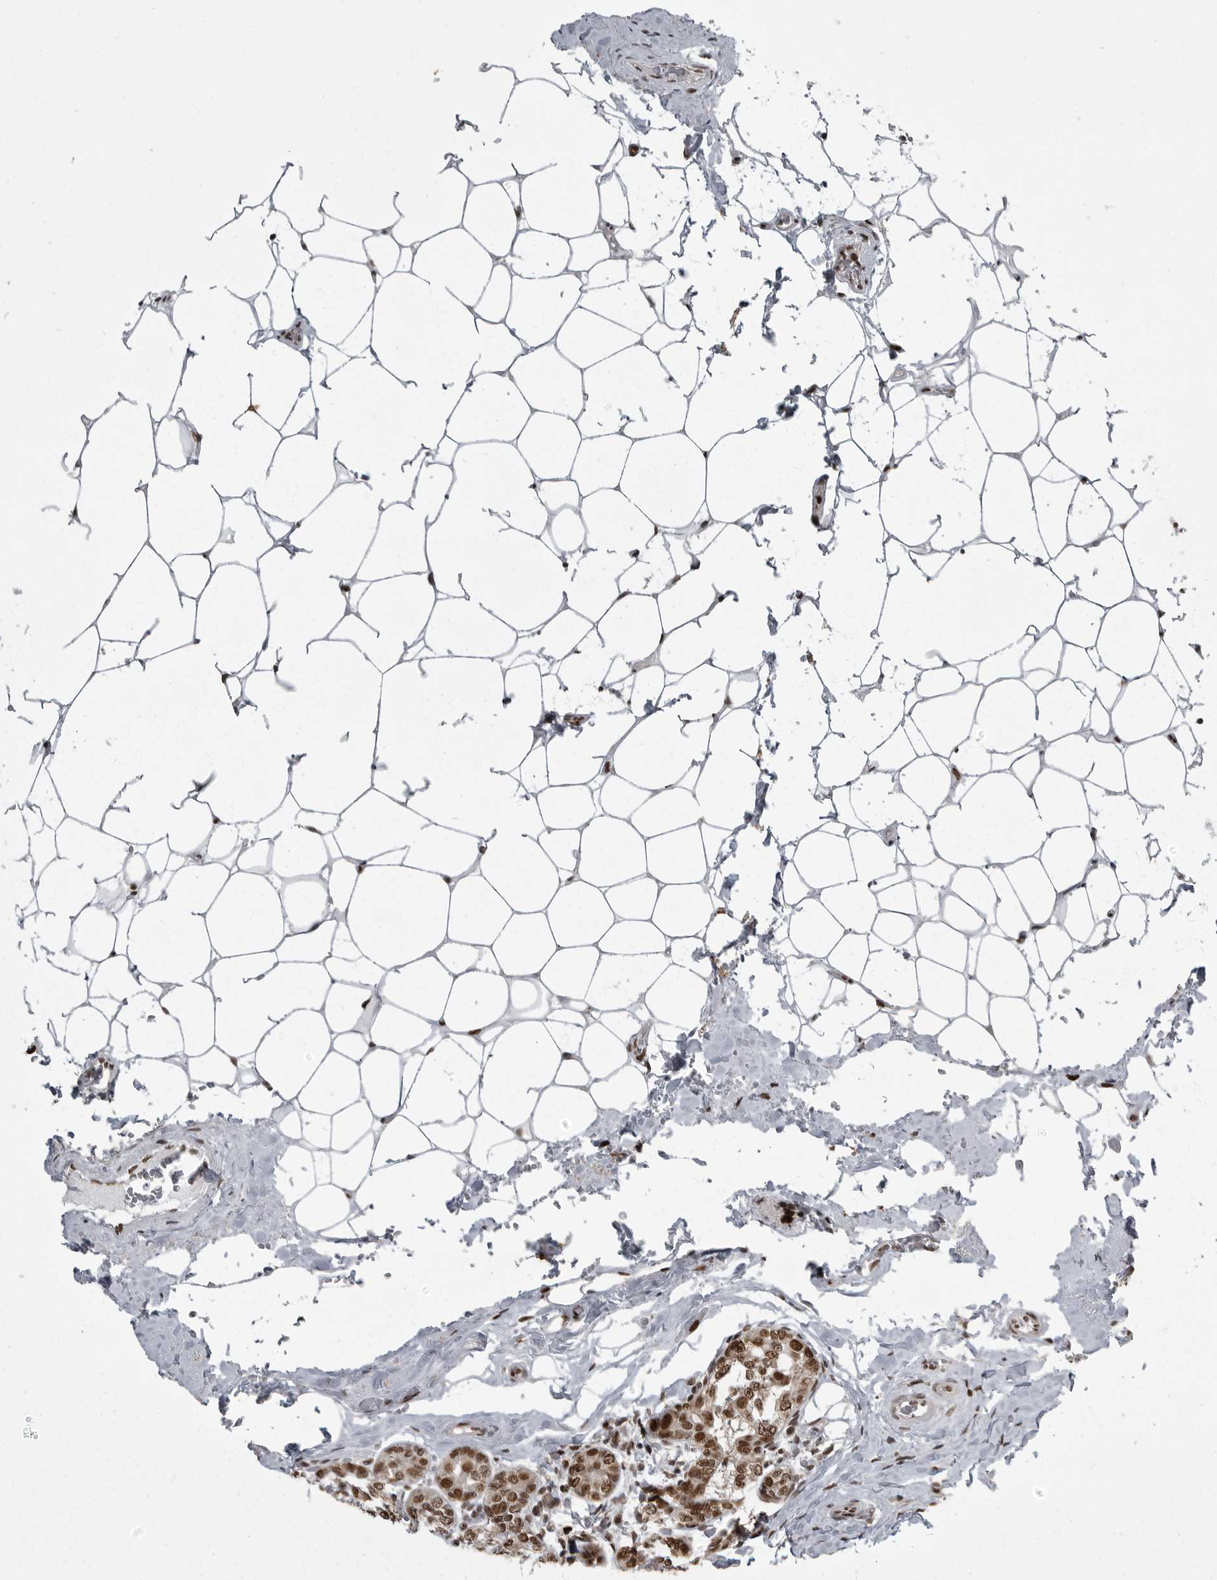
{"staining": {"intensity": "moderate", "quantity": ">75%", "location": "nuclear"}, "tissue": "breast cancer", "cell_type": "Tumor cells", "image_type": "cancer", "snomed": [{"axis": "morphology", "description": "Normal tissue, NOS"}, {"axis": "morphology", "description": "Duct carcinoma"}, {"axis": "topography", "description": "Breast"}], "caption": "Protein expression analysis of human breast cancer reveals moderate nuclear staining in about >75% of tumor cells.", "gene": "YAF2", "patient": {"sex": "female", "age": 43}}